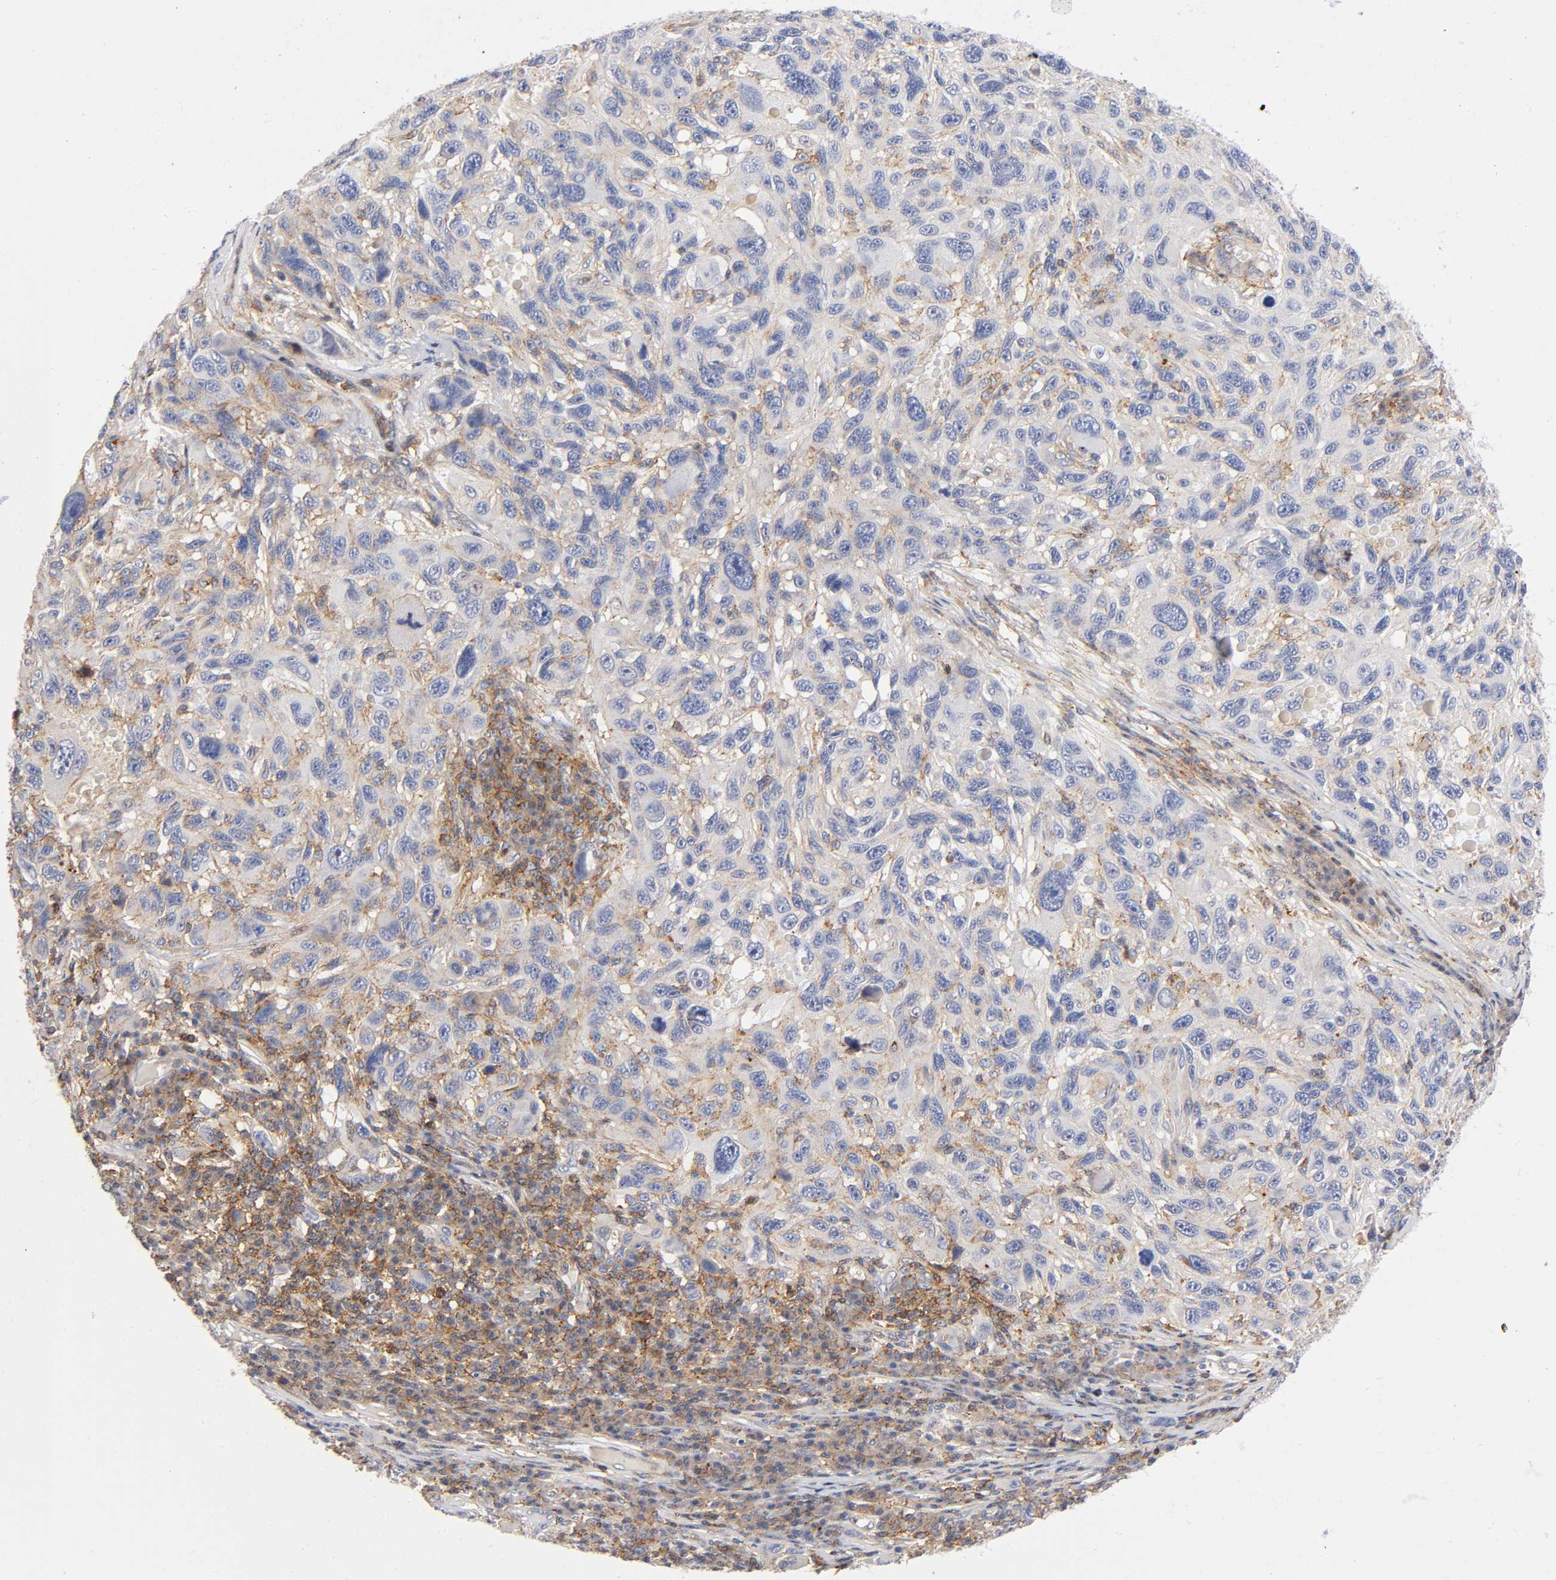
{"staining": {"intensity": "moderate", "quantity": ">75%", "location": "cytoplasmic/membranous"}, "tissue": "melanoma", "cell_type": "Tumor cells", "image_type": "cancer", "snomed": [{"axis": "morphology", "description": "Malignant melanoma, NOS"}, {"axis": "topography", "description": "Skin"}], "caption": "DAB (3,3'-diaminobenzidine) immunohistochemical staining of malignant melanoma demonstrates moderate cytoplasmic/membranous protein expression in about >75% of tumor cells.", "gene": "ANXA7", "patient": {"sex": "male", "age": 53}}